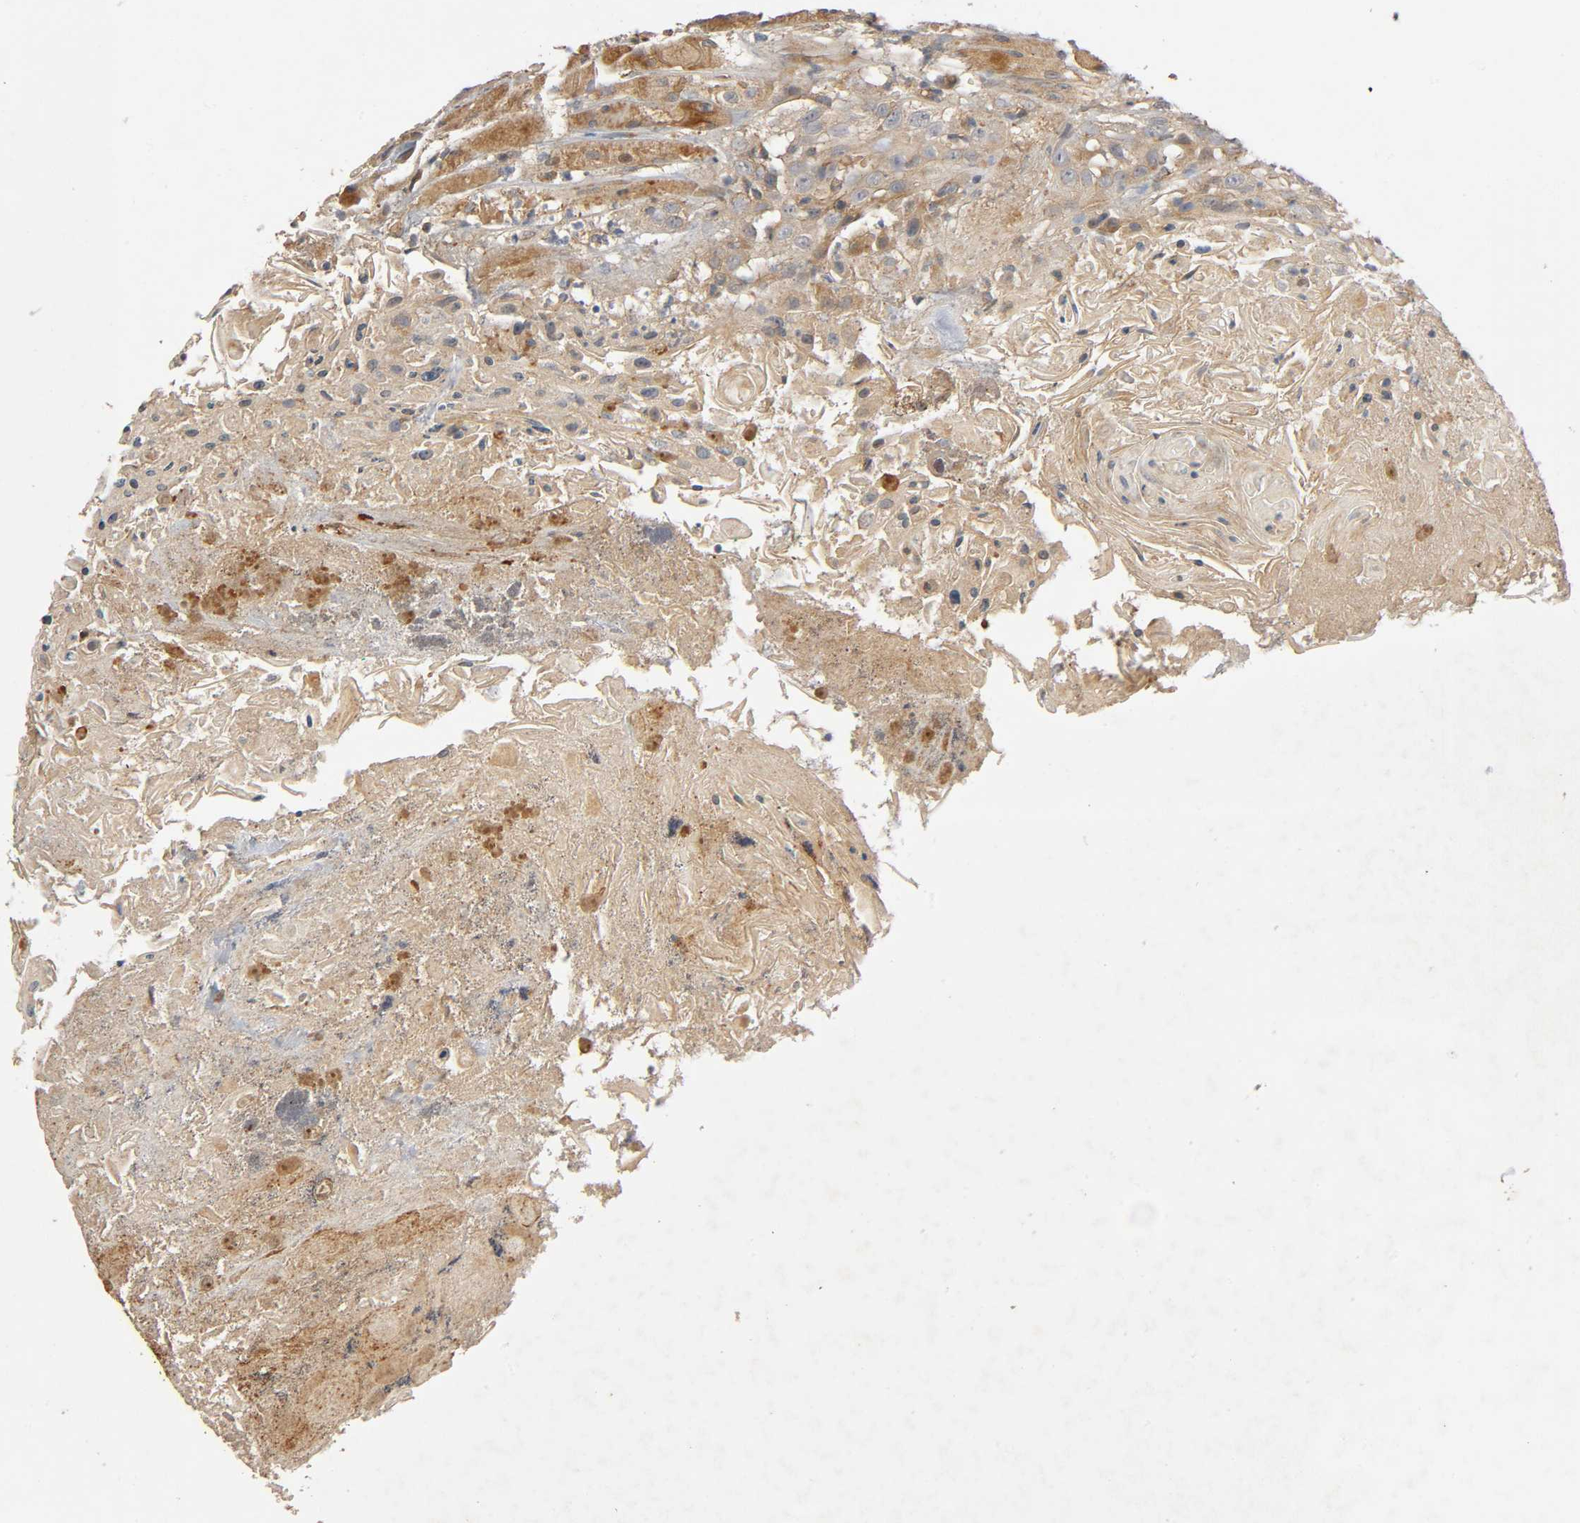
{"staining": {"intensity": "weak", "quantity": "25%-75%", "location": "cytoplasmic/membranous"}, "tissue": "head and neck cancer", "cell_type": "Tumor cells", "image_type": "cancer", "snomed": [{"axis": "morphology", "description": "Squamous cell carcinoma, NOS"}, {"axis": "topography", "description": "Head-Neck"}], "caption": "Tumor cells exhibit low levels of weak cytoplasmic/membranous staining in approximately 25%-75% of cells in human squamous cell carcinoma (head and neck). The staining is performed using DAB (3,3'-diaminobenzidine) brown chromogen to label protein expression. The nuclei are counter-stained blue using hematoxylin.", "gene": "SGSM1", "patient": {"sex": "female", "age": 84}}